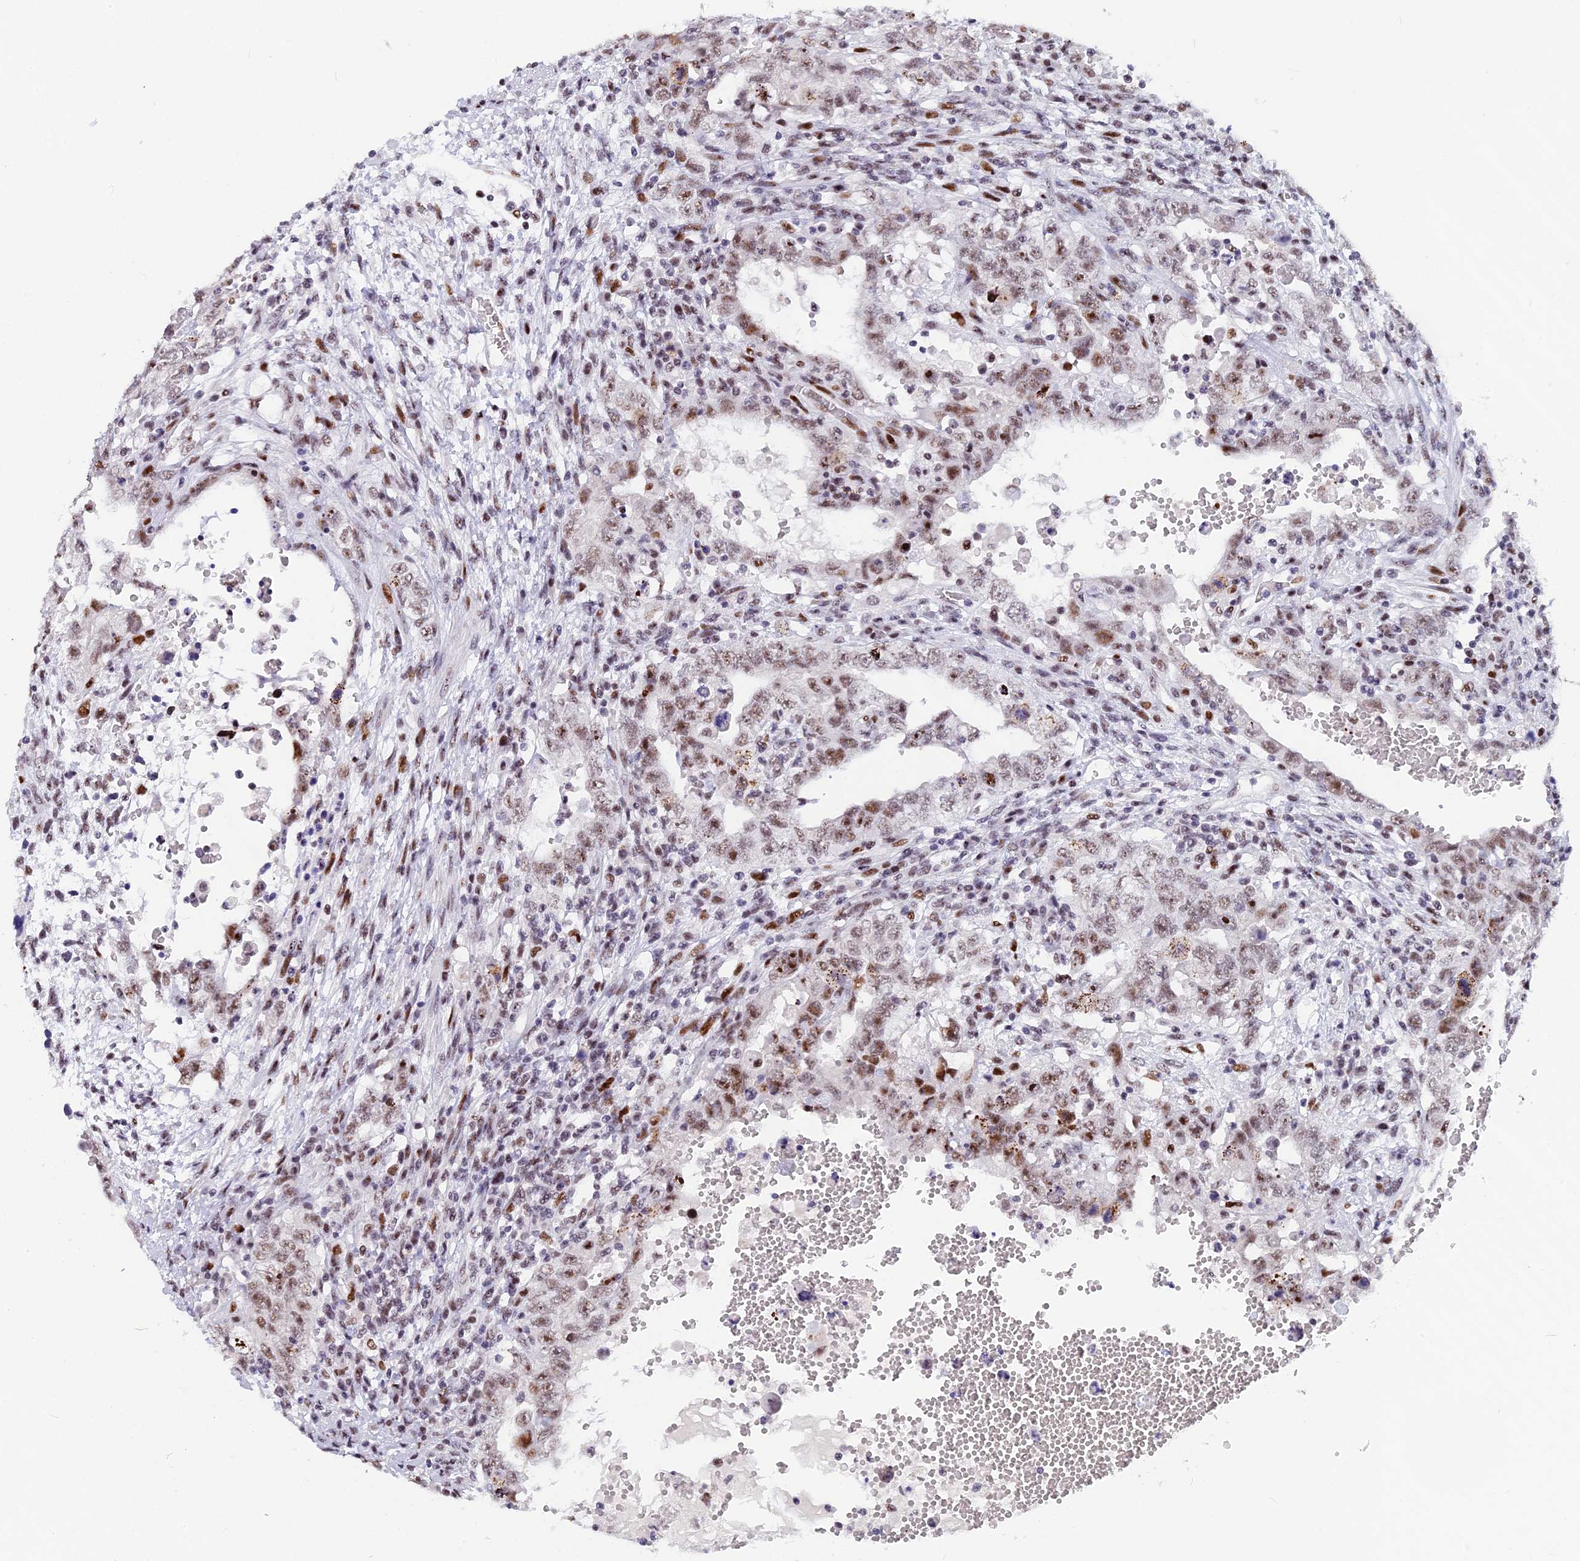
{"staining": {"intensity": "moderate", "quantity": ">75%", "location": "nuclear"}, "tissue": "testis cancer", "cell_type": "Tumor cells", "image_type": "cancer", "snomed": [{"axis": "morphology", "description": "Carcinoma, Embryonal, NOS"}, {"axis": "topography", "description": "Testis"}], "caption": "Immunohistochemistry micrograph of testis cancer stained for a protein (brown), which demonstrates medium levels of moderate nuclear expression in approximately >75% of tumor cells.", "gene": "NSA2", "patient": {"sex": "male", "age": 26}}